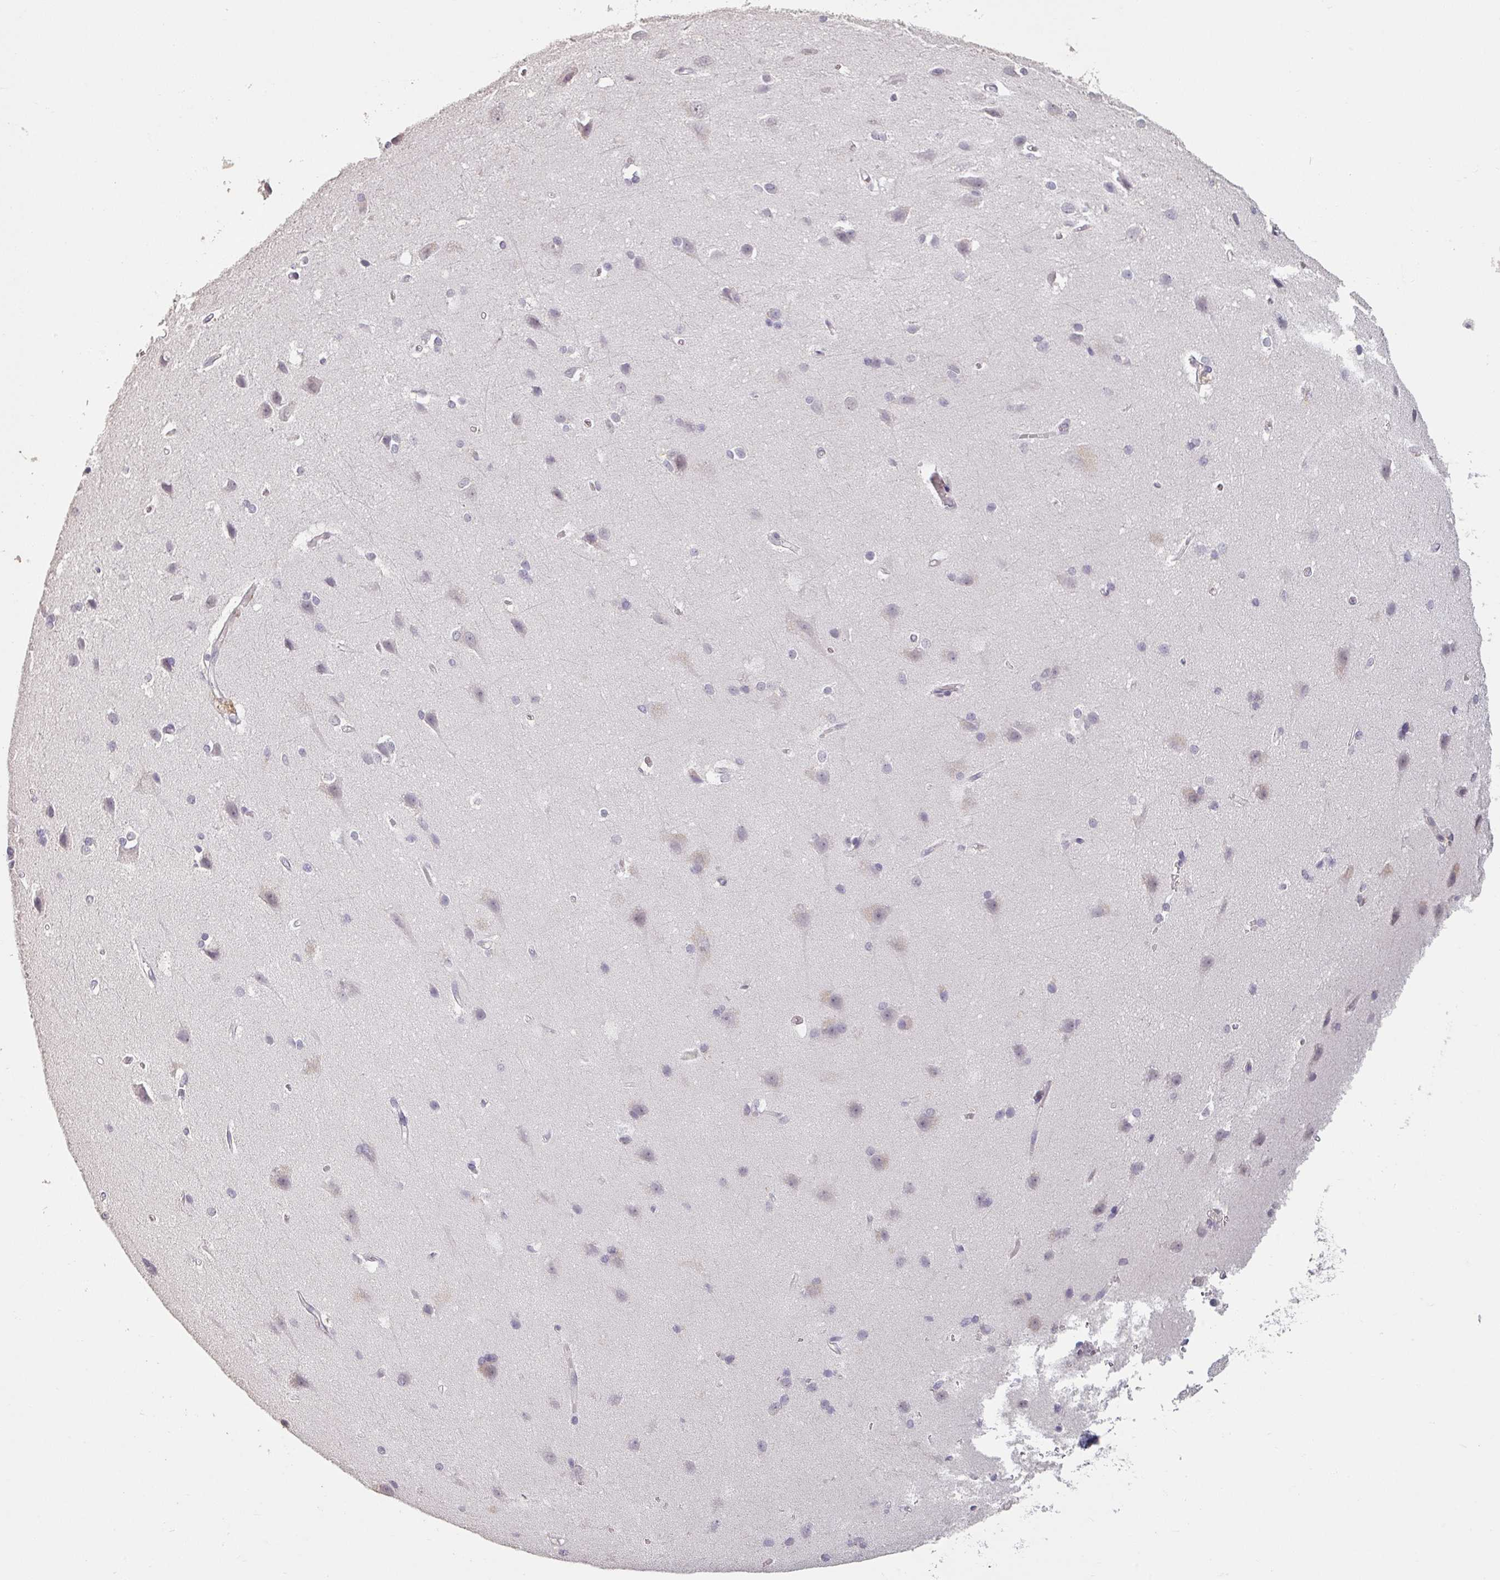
{"staining": {"intensity": "negative", "quantity": "none", "location": "none"}, "tissue": "cerebral cortex", "cell_type": "Endothelial cells", "image_type": "normal", "snomed": [{"axis": "morphology", "description": "Normal tissue, NOS"}, {"axis": "topography", "description": "Cerebral cortex"}], "caption": "An immunohistochemistry (IHC) micrograph of normal cerebral cortex is shown. There is no staining in endothelial cells of cerebral cortex. (Brightfield microscopy of DAB (3,3'-diaminobenzidine) IHC at high magnification).", "gene": "LYPLA1", "patient": {"sex": "male", "age": 37}}